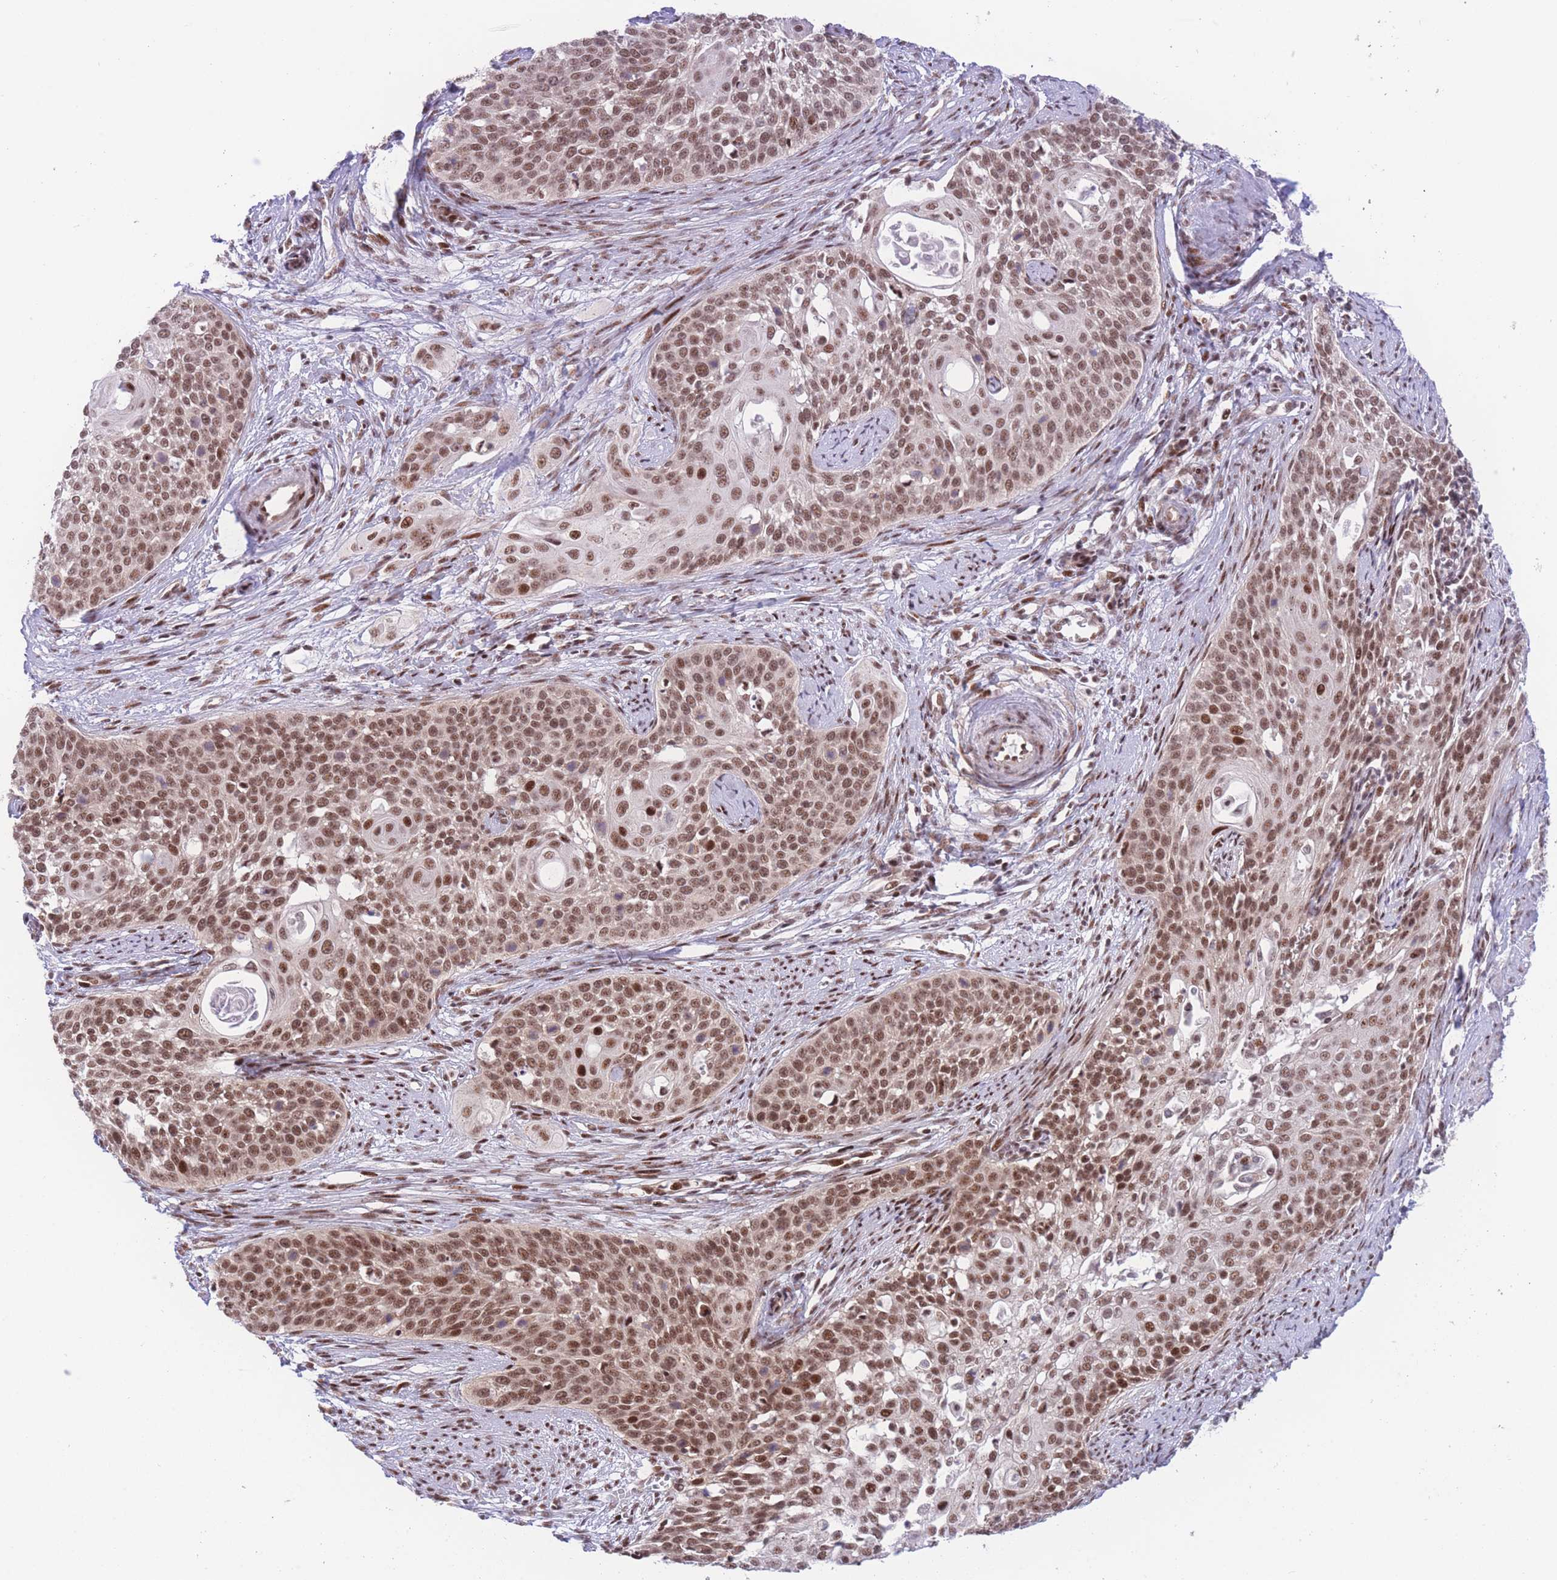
{"staining": {"intensity": "moderate", "quantity": ">75%", "location": "nuclear"}, "tissue": "cervical cancer", "cell_type": "Tumor cells", "image_type": "cancer", "snomed": [{"axis": "morphology", "description": "Squamous cell carcinoma, NOS"}, {"axis": "topography", "description": "Cervix"}], "caption": "A high-resolution histopathology image shows IHC staining of cervical cancer (squamous cell carcinoma), which shows moderate nuclear expression in approximately >75% of tumor cells.", "gene": "PCIF1", "patient": {"sex": "female", "age": 44}}